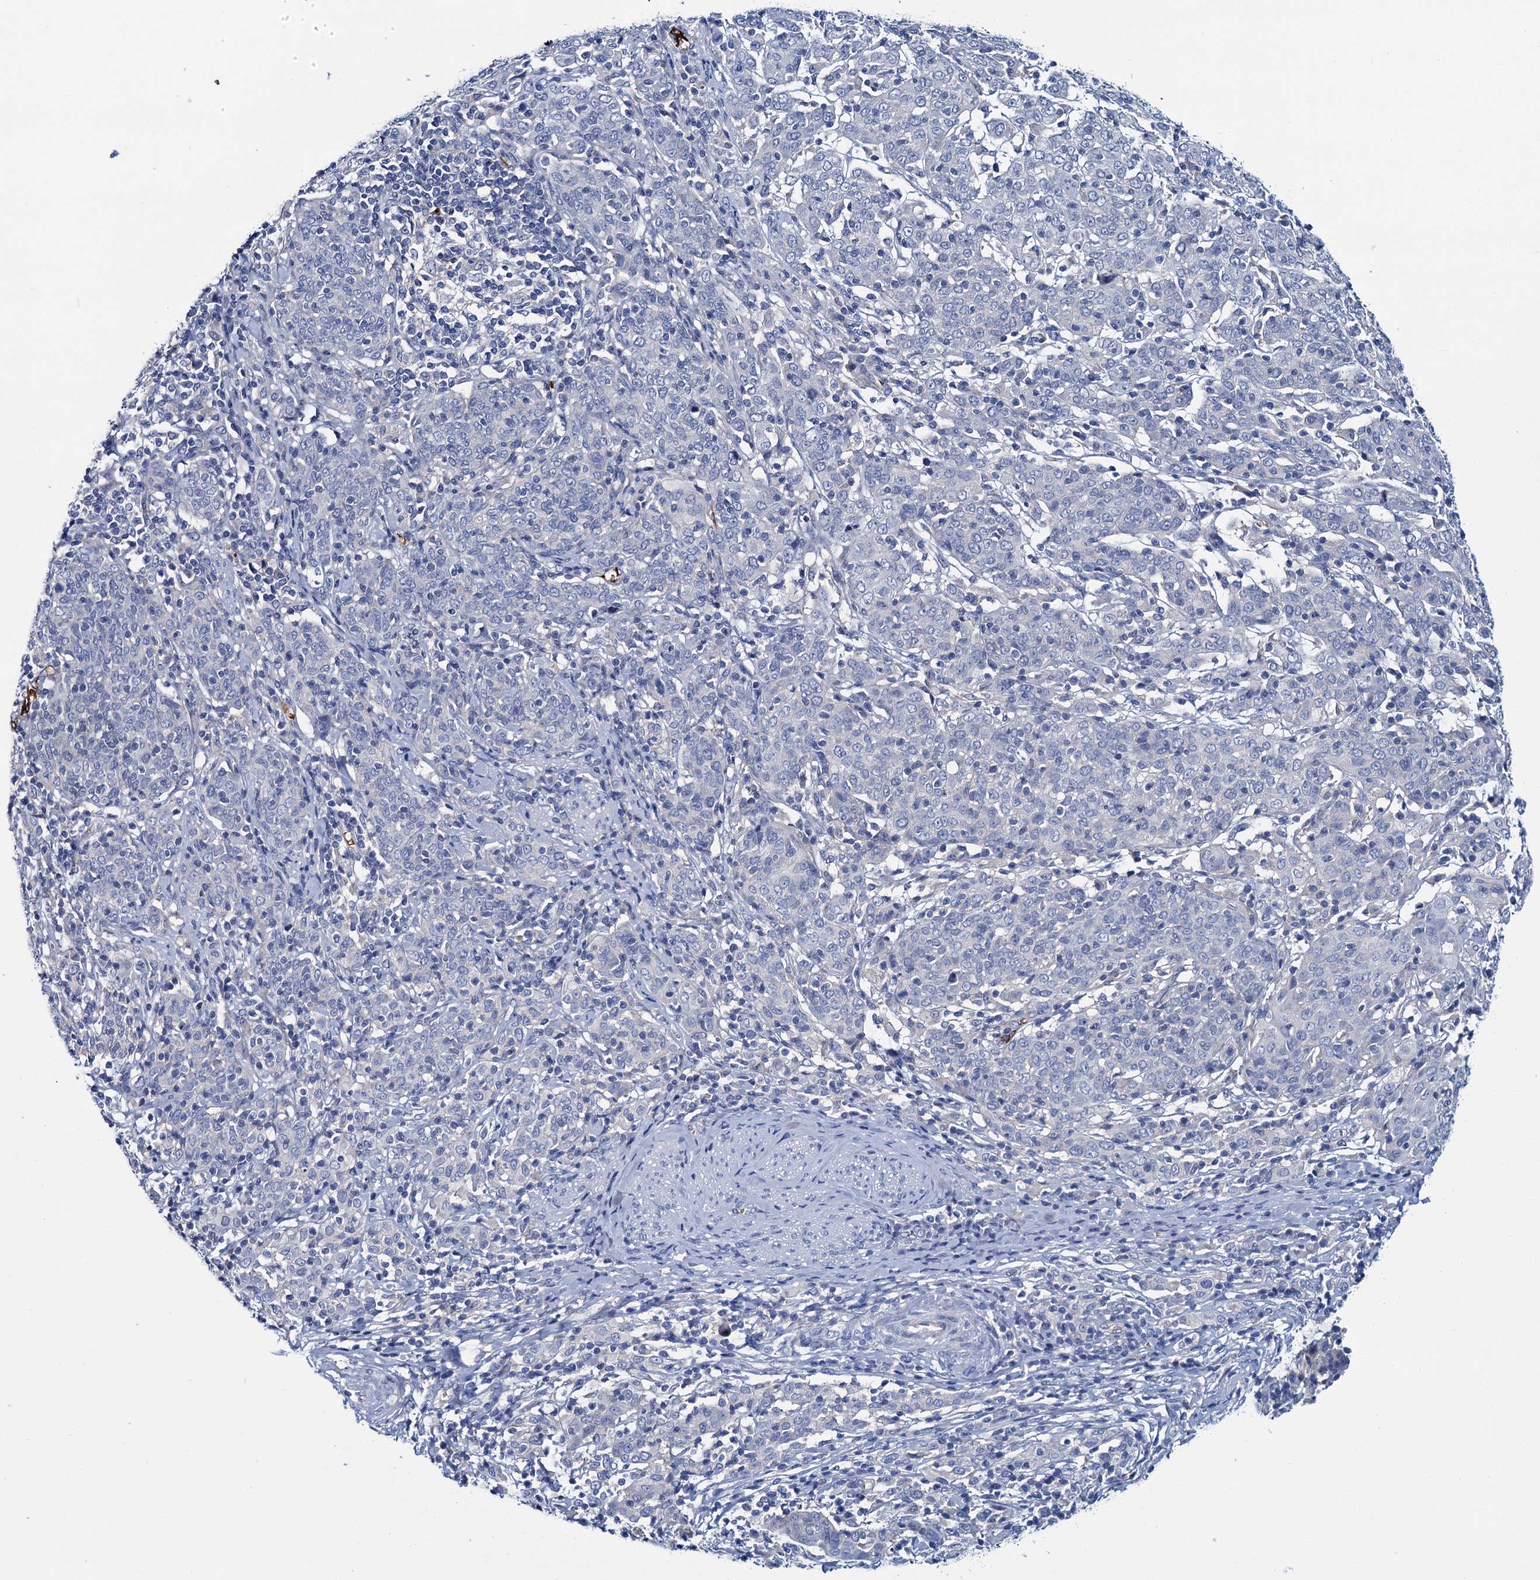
{"staining": {"intensity": "negative", "quantity": "none", "location": "none"}, "tissue": "cervical cancer", "cell_type": "Tumor cells", "image_type": "cancer", "snomed": [{"axis": "morphology", "description": "Squamous cell carcinoma, NOS"}, {"axis": "topography", "description": "Cervix"}], "caption": "Immunohistochemical staining of cervical cancer demonstrates no significant expression in tumor cells.", "gene": "ATG2A", "patient": {"sex": "female", "age": 67}}